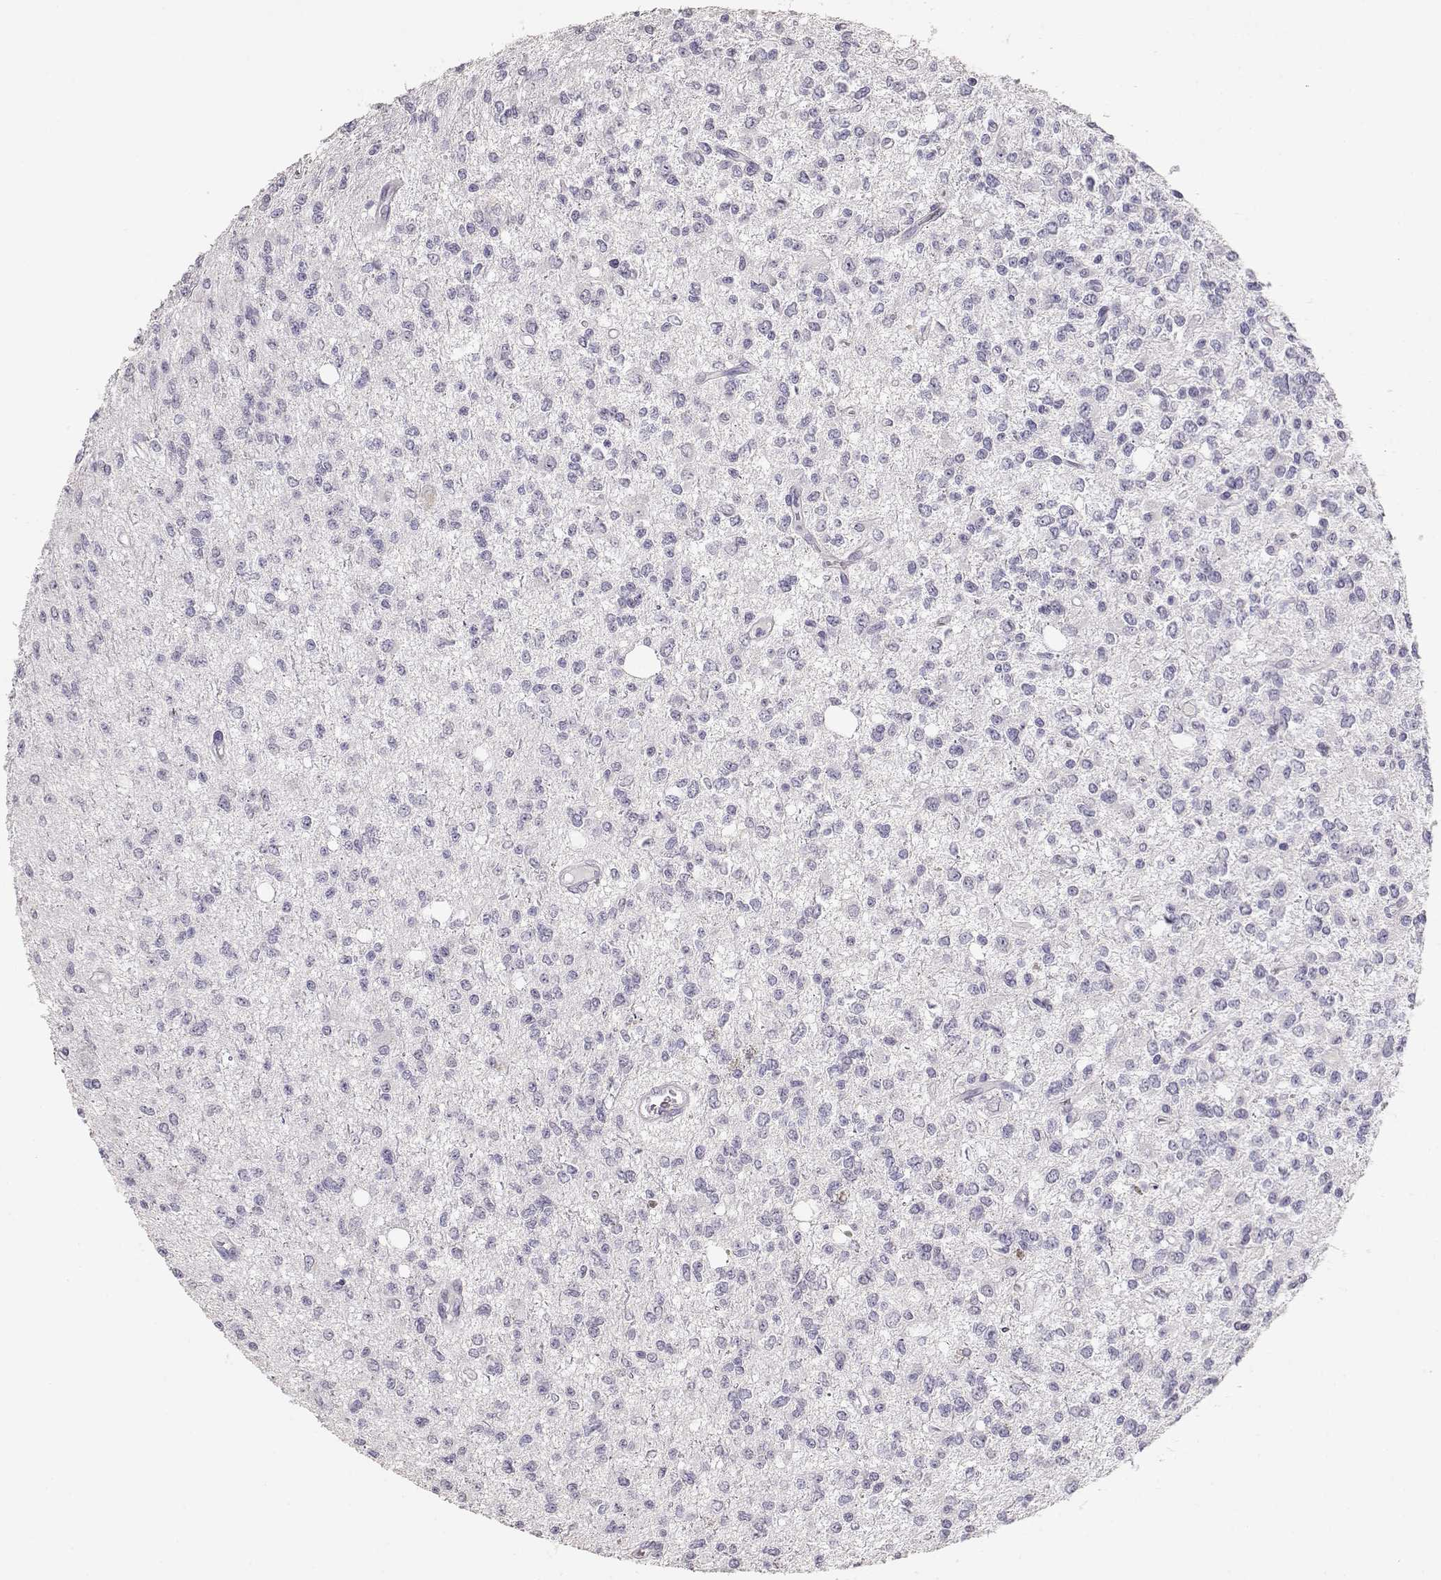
{"staining": {"intensity": "negative", "quantity": "none", "location": "none"}, "tissue": "glioma", "cell_type": "Tumor cells", "image_type": "cancer", "snomed": [{"axis": "morphology", "description": "Glioma, malignant, Low grade"}, {"axis": "topography", "description": "Brain"}], "caption": "The photomicrograph demonstrates no significant expression in tumor cells of glioma. (DAB IHC, high magnification).", "gene": "TKTL1", "patient": {"sex": "male", "age": 67}}